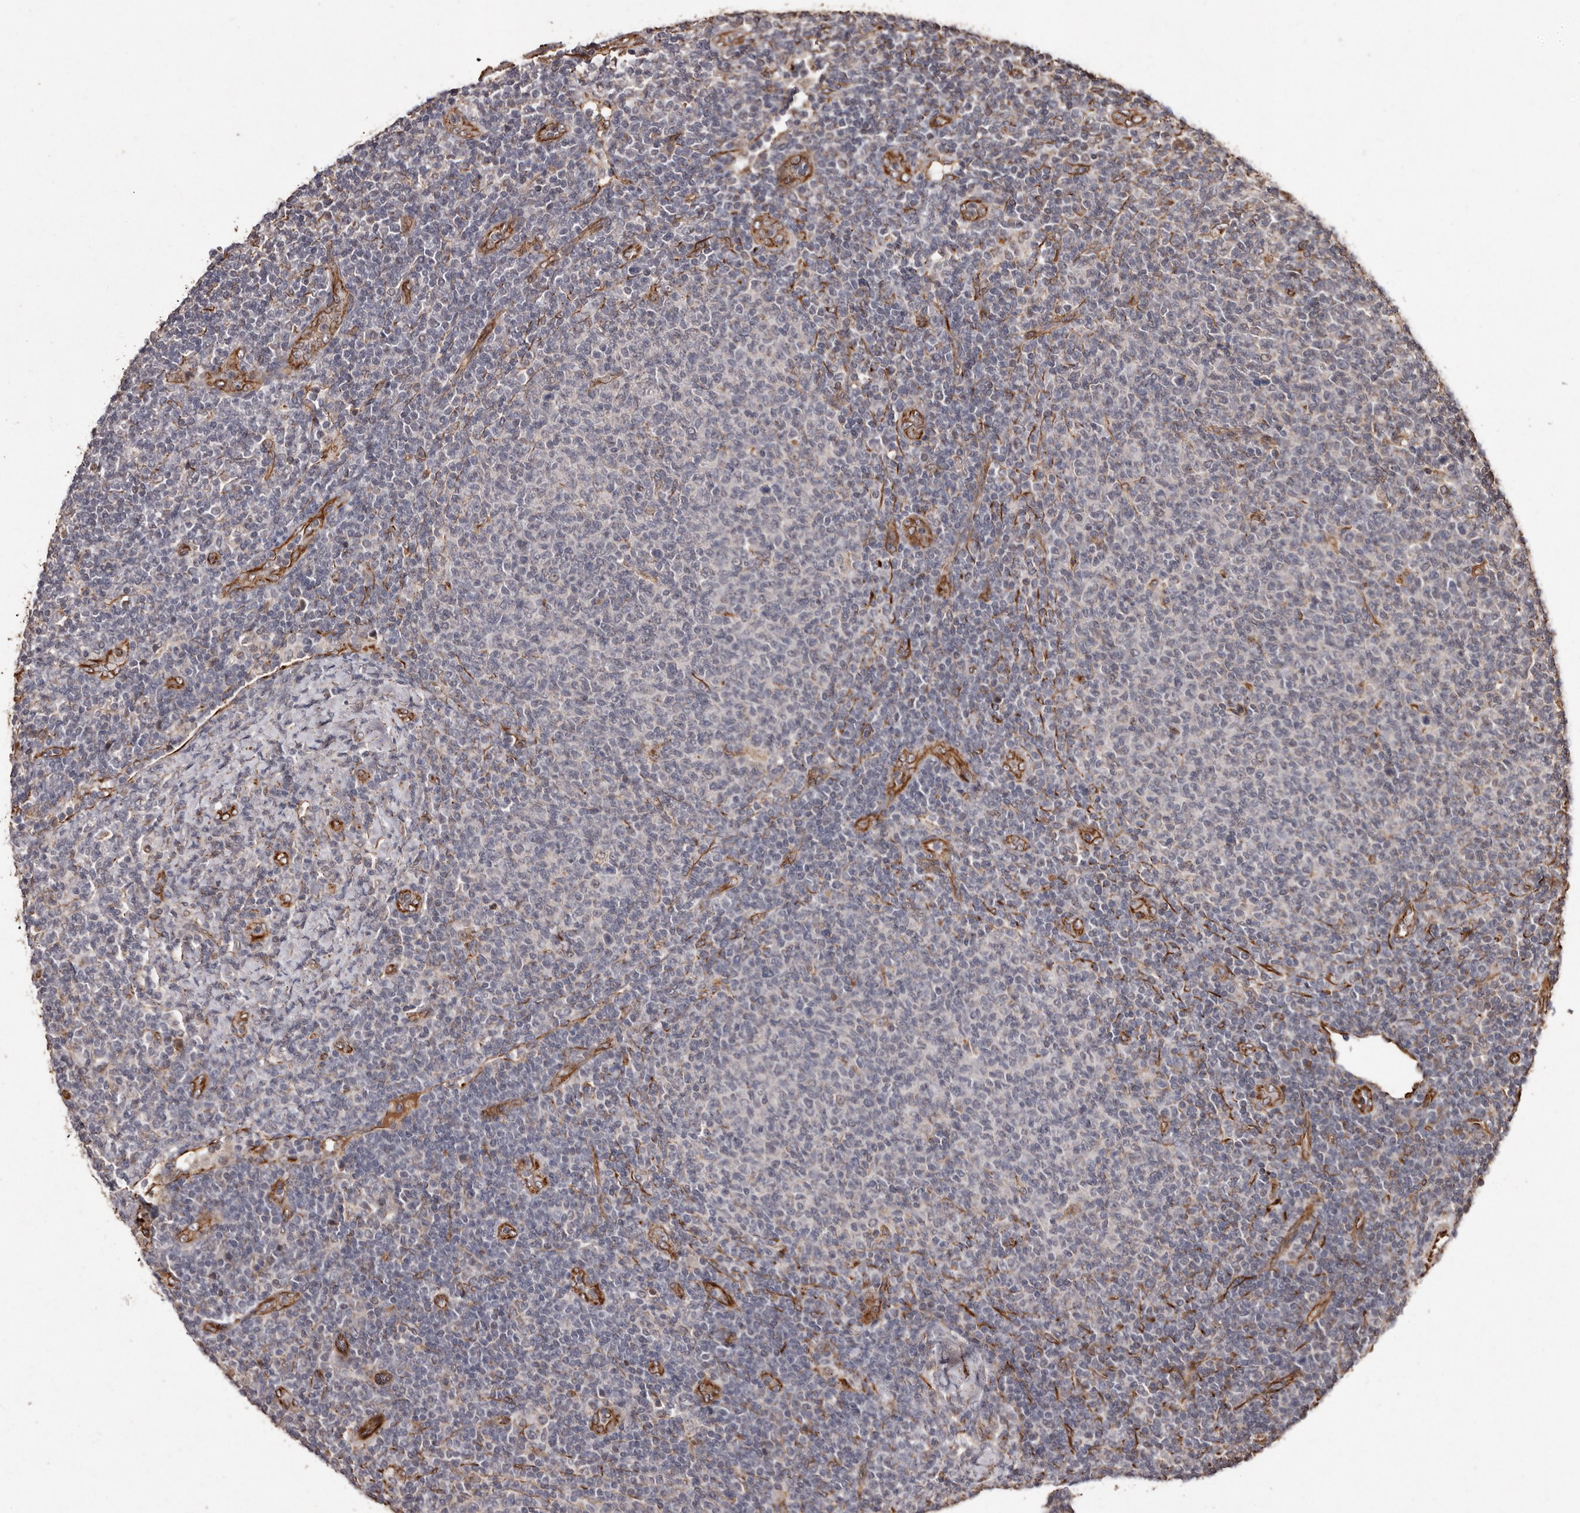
{"staining": {"intensity": "negative", "quantity": "none", "location": "none"}, "tissue": "lymphoma", "cell_type": "Tumor cells", "image_type": "cancer", "snomed": [{"axis": "morphology", "description": "Malignant lymphoma, non-Hodgkin's type, Low grade"}, {"axis": "topography", "description": "Lymph node"}], "caption": "An immunohistochemistry (IHC) image of malignant lymphoma, non-Hodgkin's type (low-grade) is shown. There is no staining in tumor cells of malignant lymphoma, non-Hodgkin's type (low-grade).", "gene": "BRAT1", "patient": {"sex": "male", "age": 66}}